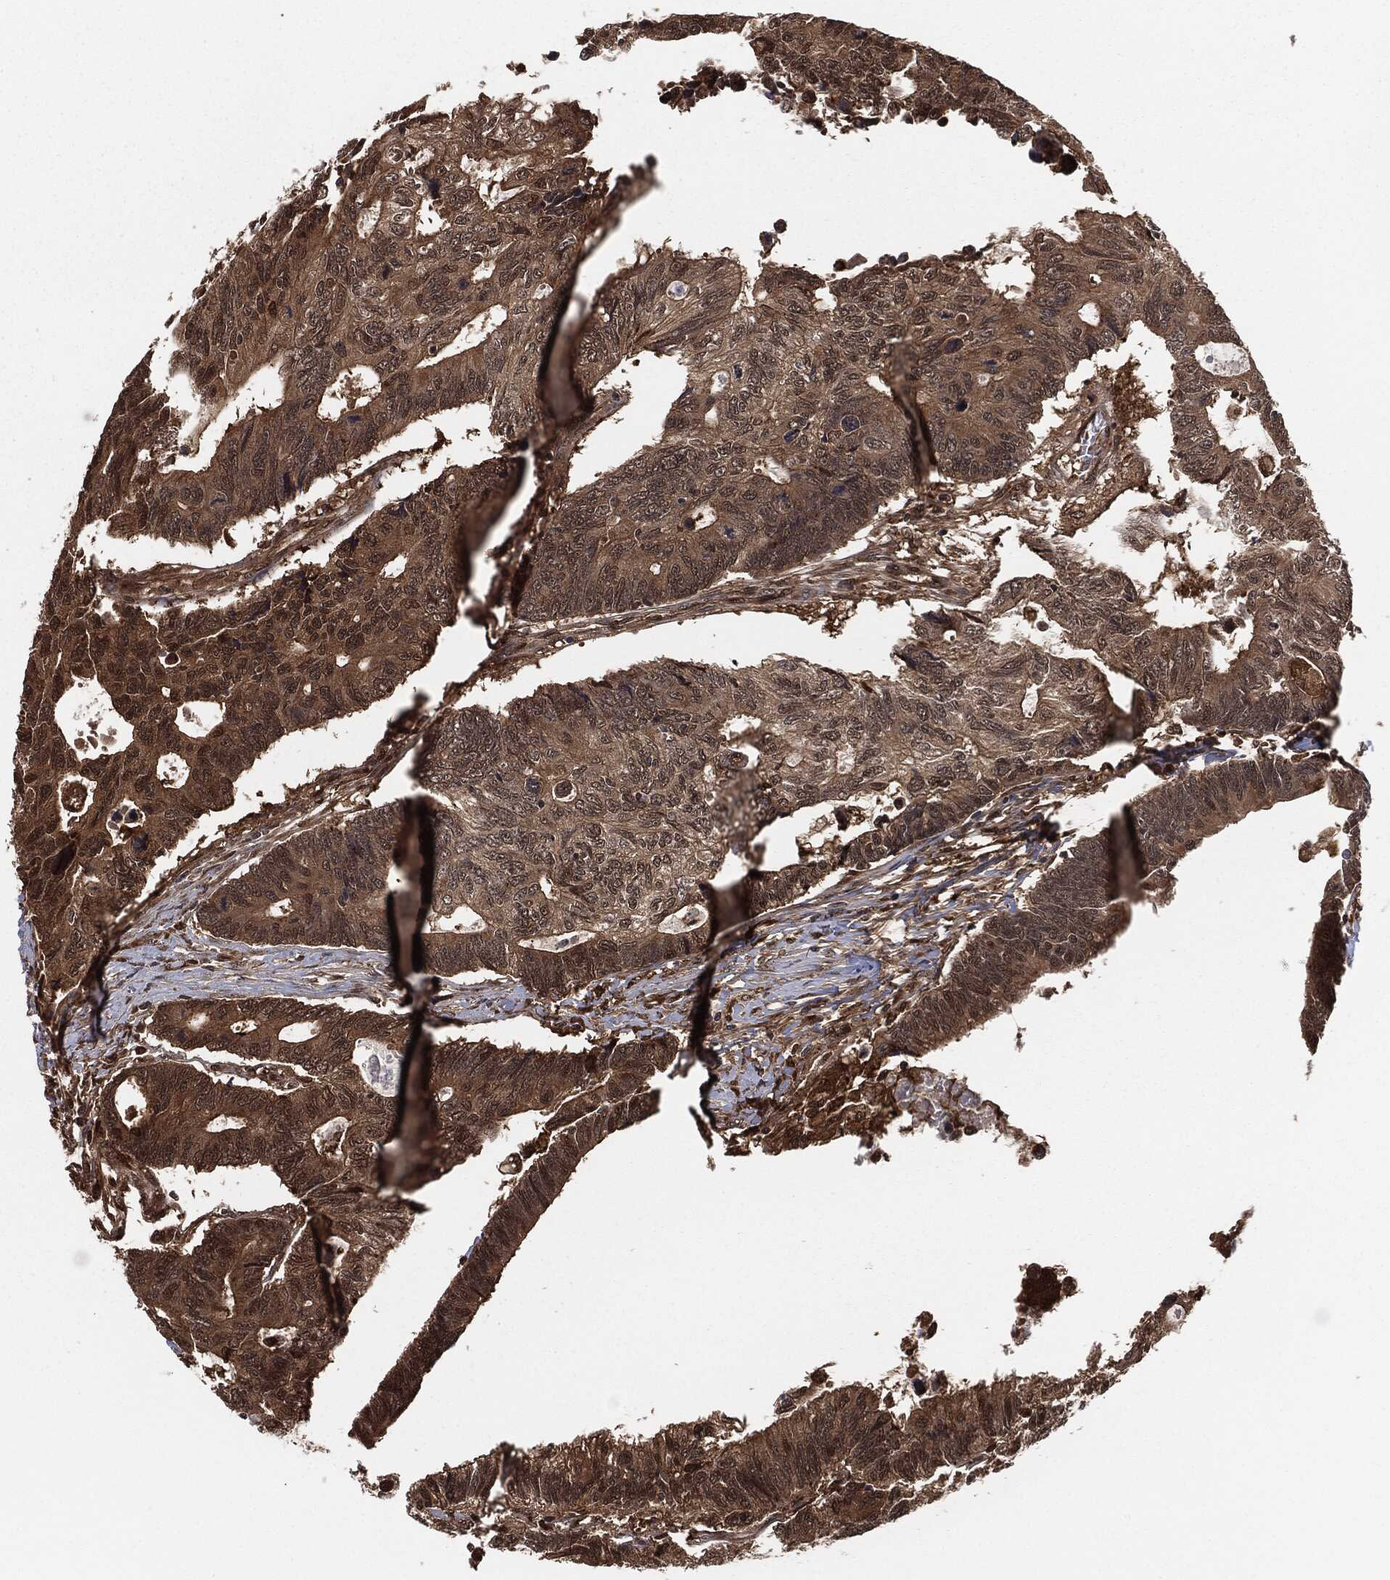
{"staining": {"intensity": "weak", "quantity": "25%-75%", "location": "cytoplasmic/membranous"}, "tissue": "colorectal cancer", "cell_type": "Tumor cells", "image_type": "cancer", "snomed": [{"axis": "morphology", "description": "Adenocarcinoma, NOS"}, {"axis": "topography", "description": "Colon"}], "caption": "Colorectal cancer (adenocarcinoma) stained for a protein exhibits weak cytoplasmic/membranous positivity in tumor cells. The protein is shown in brown color, while the nuclei are stained blue.", "gene": "CAPRIN2", "patient": {"sex": "female", "age": 77}}